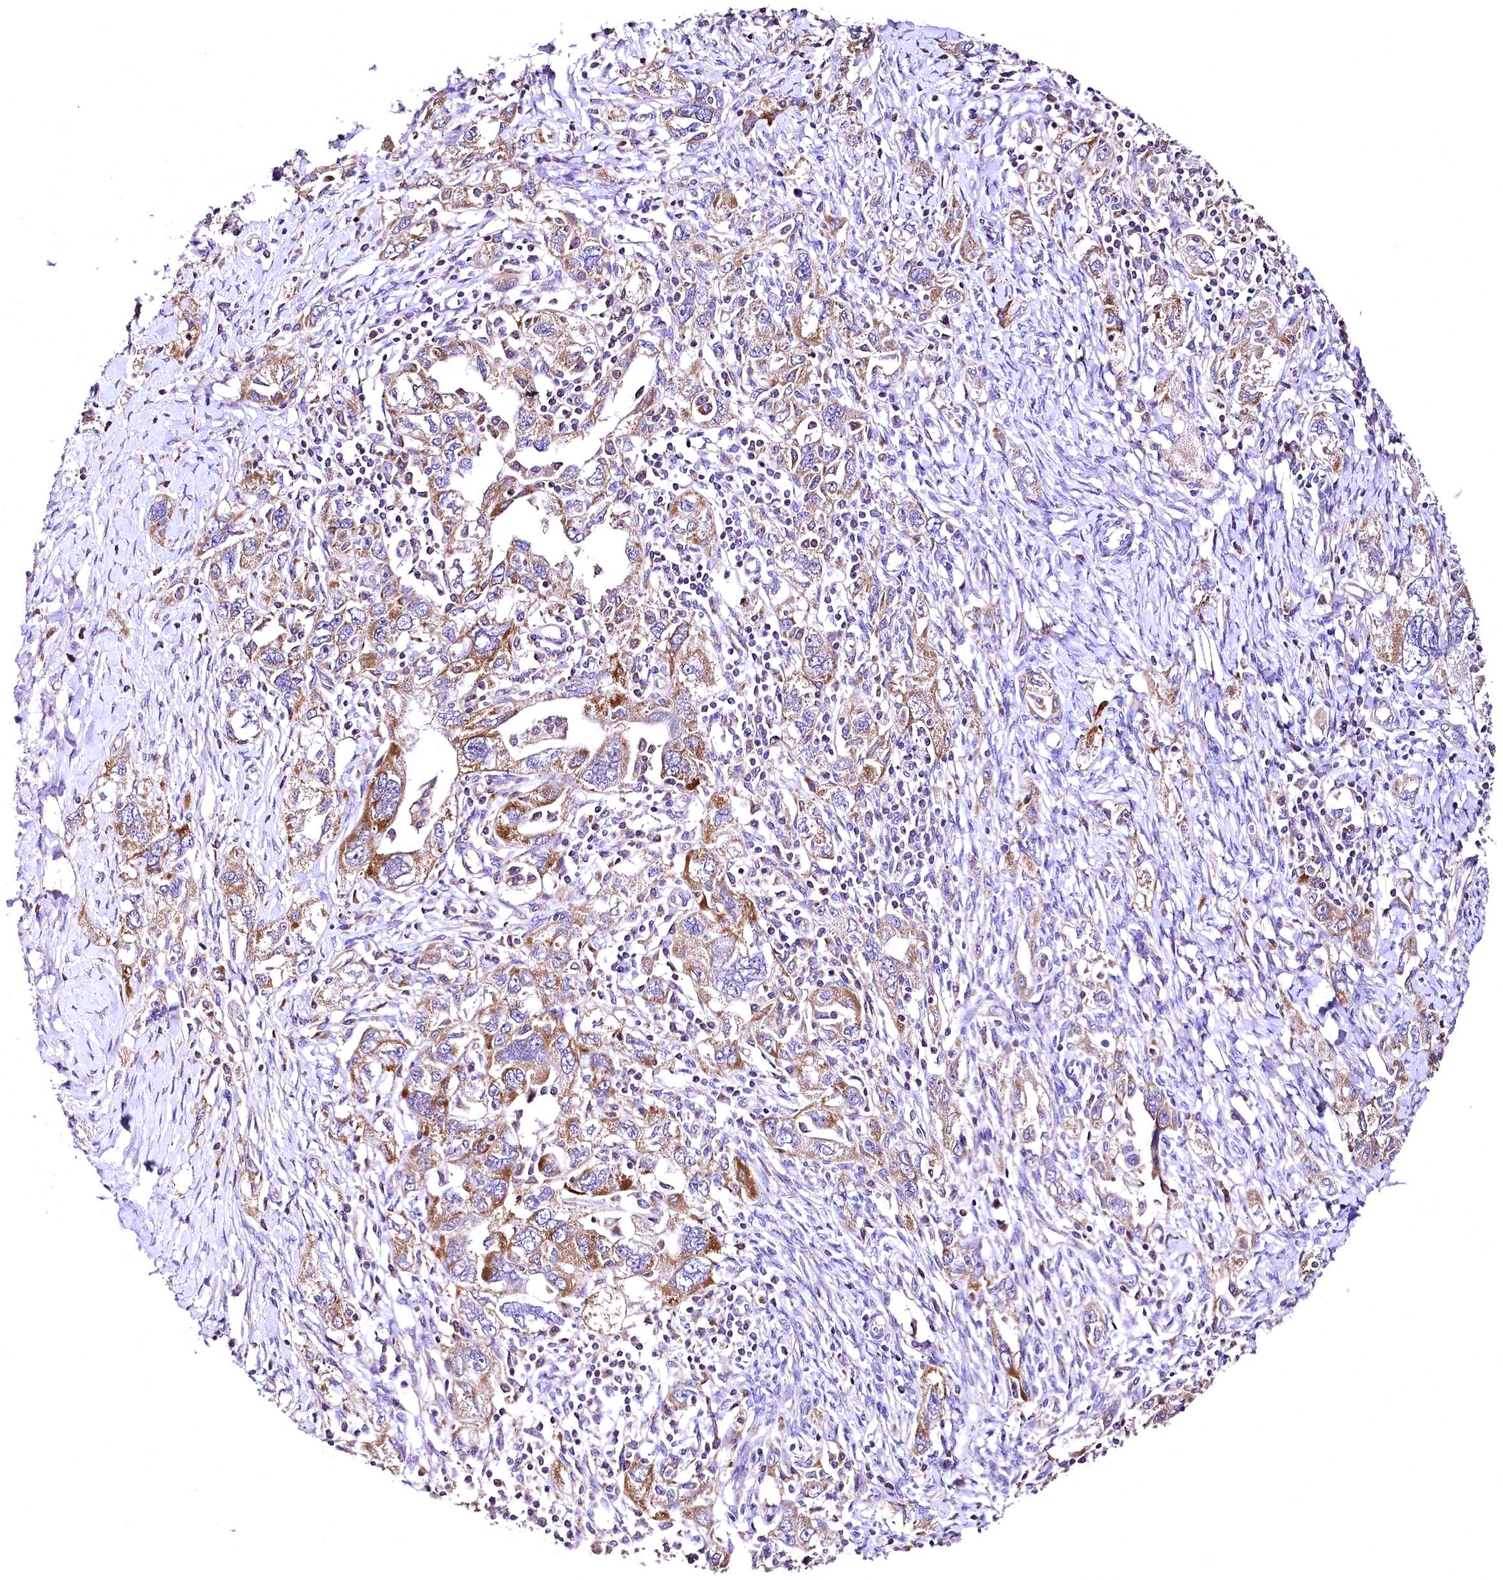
{"staining": {"intensity": "moderate", "quantity": ">75%", "location": "cytoplasmic/membranous"}, "tissue": "ovarian cancer", "cell_type": "Tumor cells", "image_type": "cancer", "snomed": [{"axis": "morphology", "description": "Carcinoma, NOS"}, {"axis": "morphology", "description": "Cystadenocarcinoma, serous, NOS"}, {"axis": "topography", "description": "Ovary"}], "caption": "A histopathology image of ovarian cancer stained for a protein demonstrates moderate cytoplasmic/membranous brown staining in tumor cells.", "gene": "MRPL57", "patient": {"sex": "female", "age": 69}}